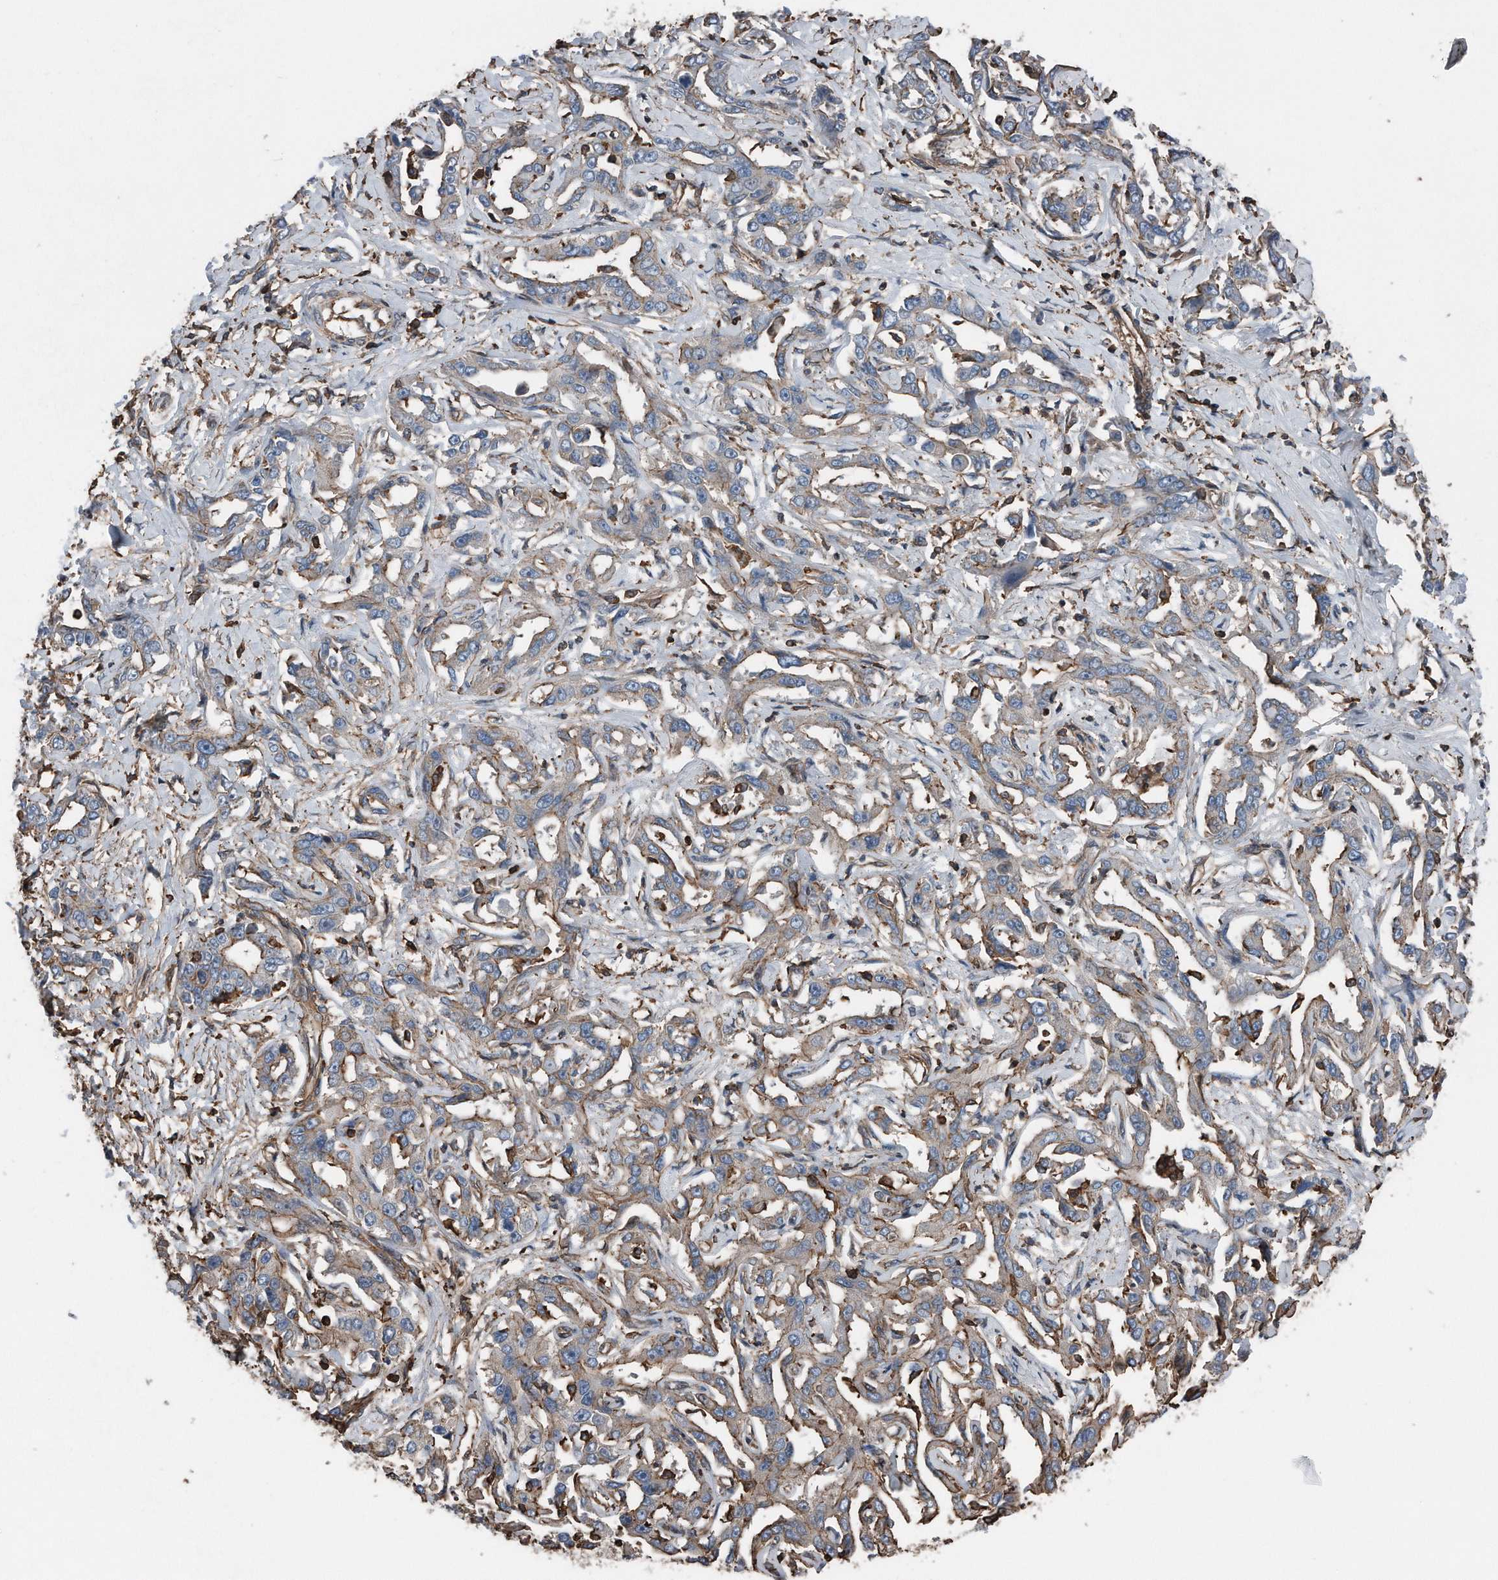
{"staining": {"intensity": "weak", "quantity": ">75%", "location": "cytoplasmic/membranous"}, "tissue": "liver cancer", "cell_type": "Tumor cells", "image_type": "cancer", "snomed": [{"axis": "morphology", "description": "Cholangiocarcinoma"}, {"axis": "topography", "description": "Liver"}], "caption": "Tumor cells show low levels of weak cytoplasmic/membranous staining in approximately >75% of cells in human liver cancer. The staining was performed using DAB (3,3'-diaminobenzidine), with brown indicating positive protein expression. Nuclei are stained blue with hematoxylin.", "gene": "RSPO3", "patient": {"sex": "male", "age": 59}}